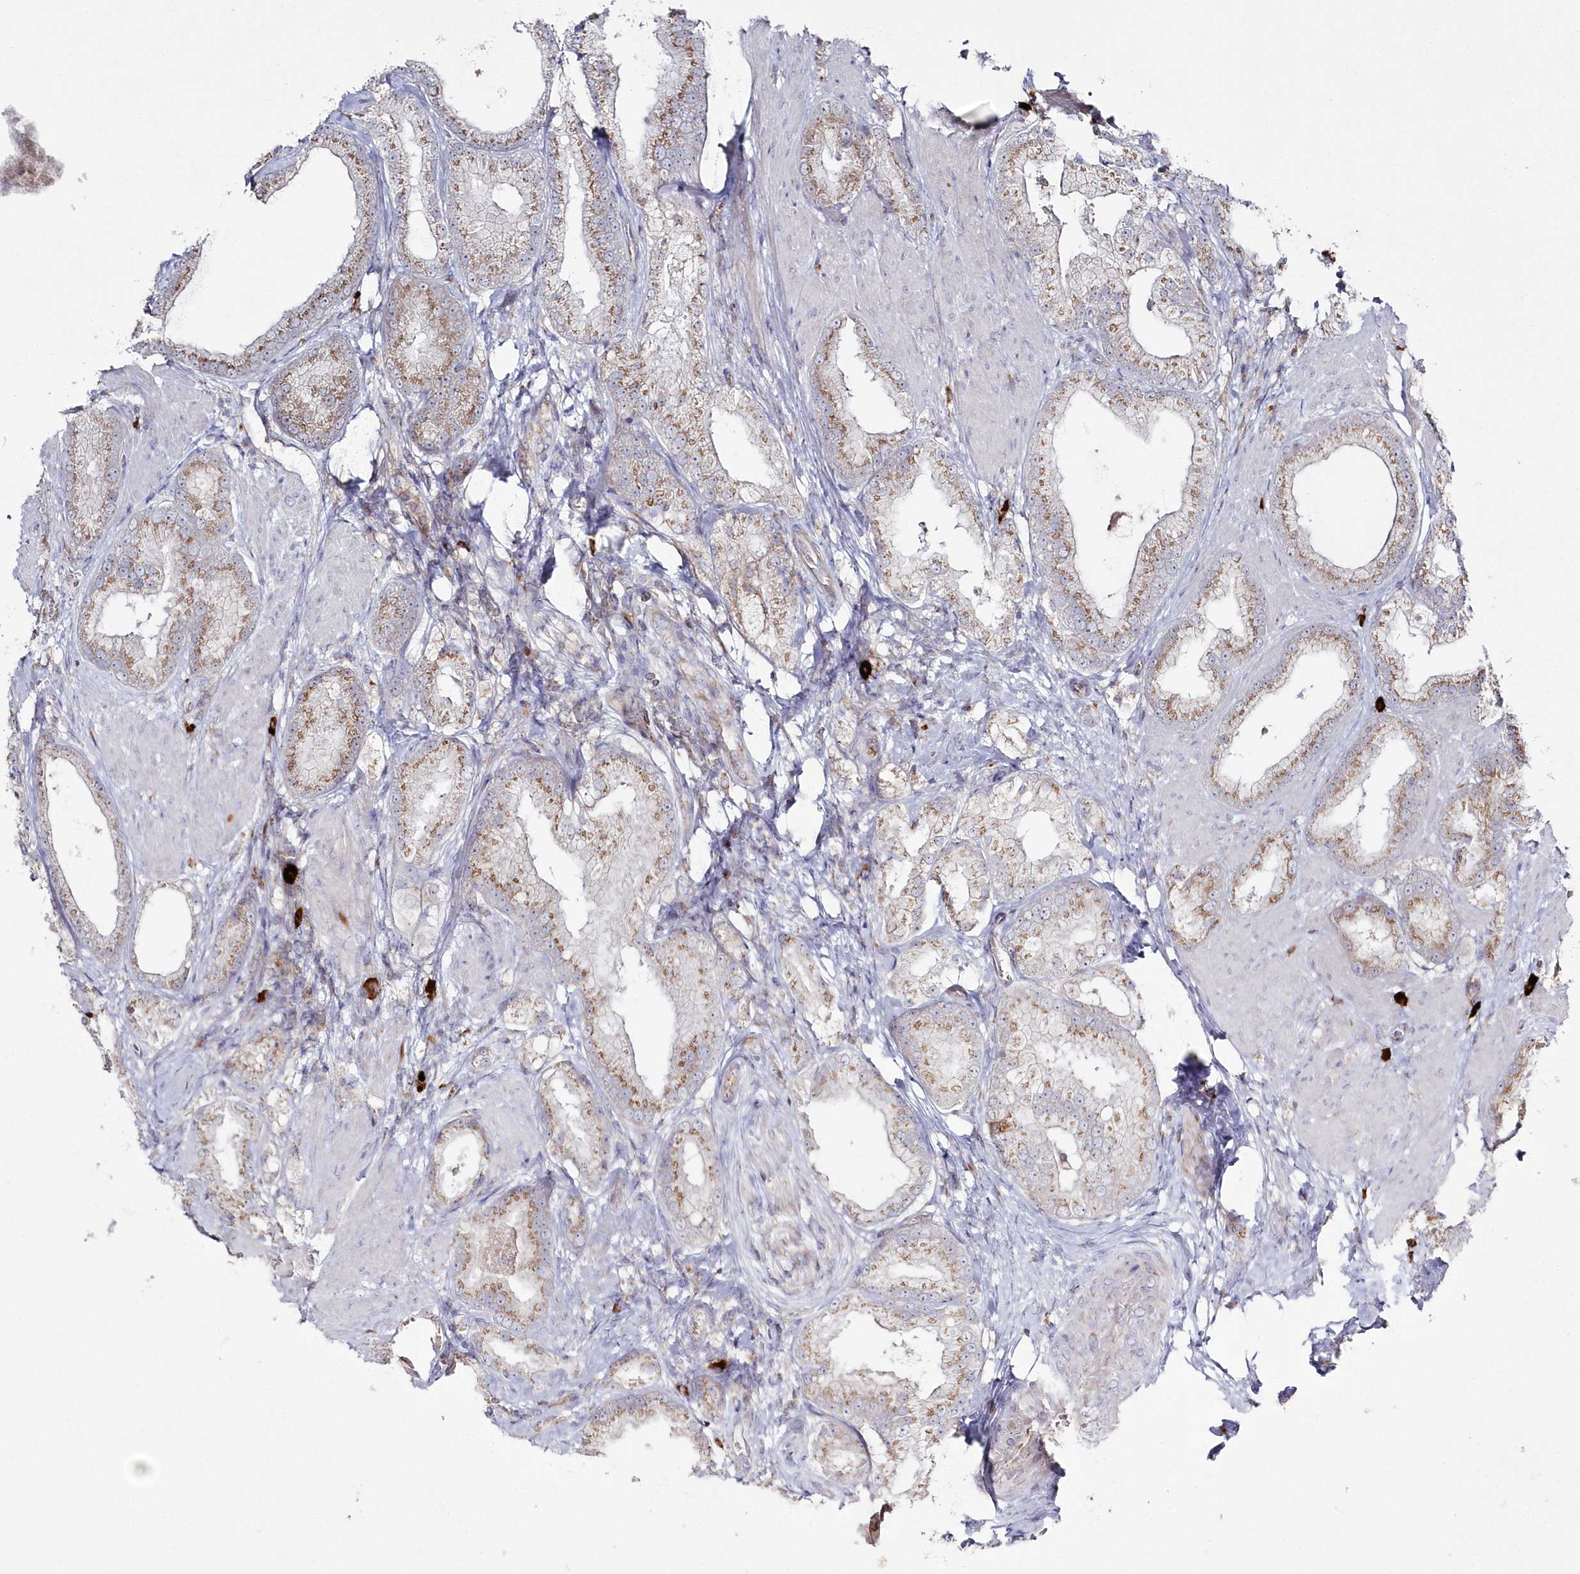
{"staining": {"intensity": "moderate", "quantity": "25%-75%", "location": "cytoplasmic/membranous"}, "tissue": "prostate cancer", "cell_type": "Tumor cells", "image_type": "cancer", "snomed": [{"axis": "morphology", "description": "Adenocarcinoma, Low grade"}, {"axis": "topography", "description": "Prostate"}], "caption": "This is a histology image of IHC staining of prostate low-grade adenocarcinoma, which shows moderate positivity in the cytoplasmic/membranous of tumor cells.", "gene": "ARSB", "patient": {"sex": "male", "age": 67}}